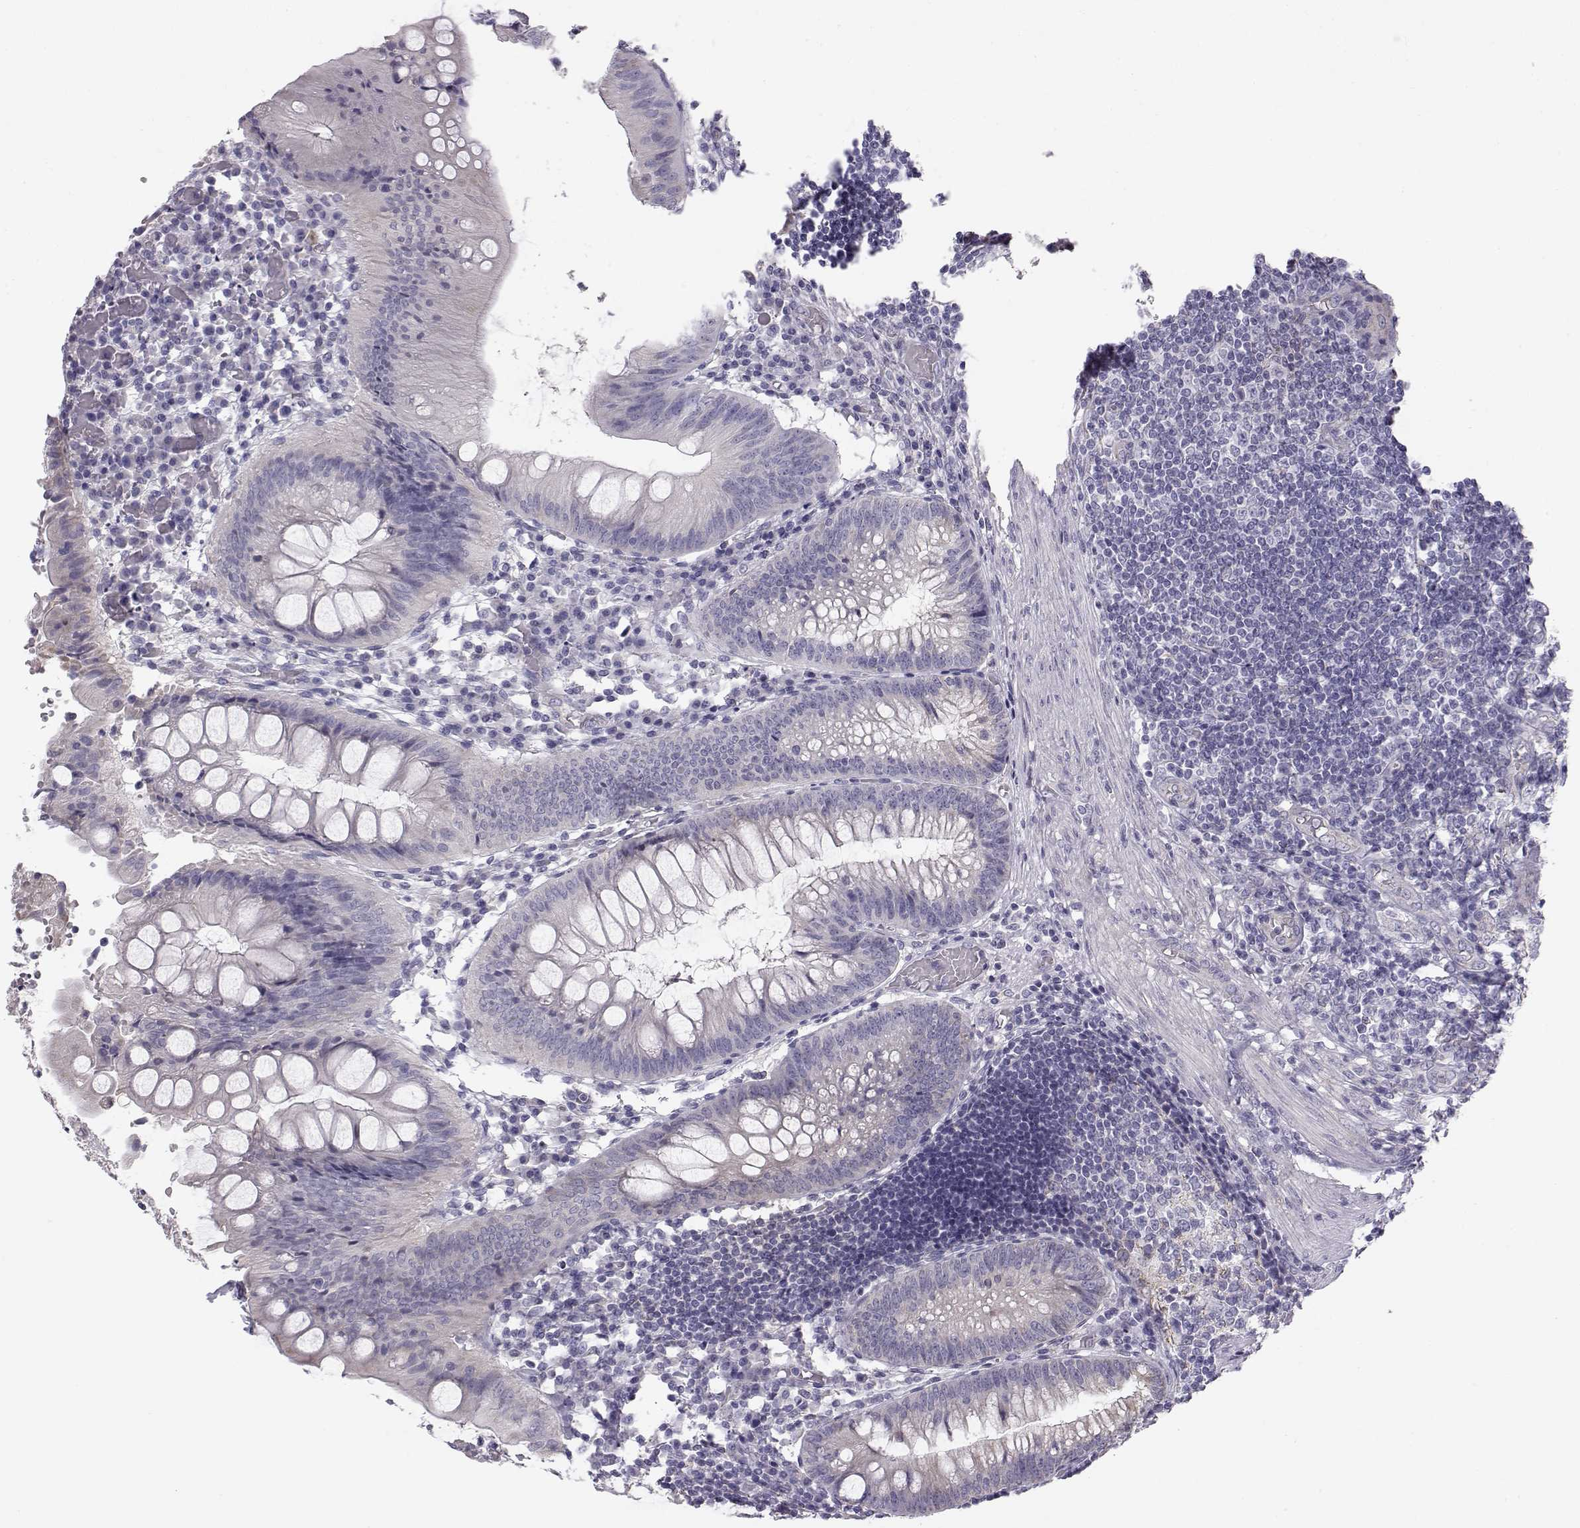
{"staining": {"intensity": "negative", "quantity": "none", "location": "none"}, "tissue": "appendix", "cell_type": "Glandular cells", "image_type": "normal", "snomed": [{"axis": "morphology", "description": "Normal tissue, NOS"}, {"axis": "morphology", "description": "Inflammation, NOS"}, {"axis": "topography", "description": "Appendix"}], "caption": "Glandular cells show no significant positivity in unremarkable appendix. The staining was performed using DAB (3,3'-diaminobenzidine) to visualize the protein expression in brown, while the nuclei were stained in blue with hematoxylin (Magnification: 20x).", "gene": "KCNMB4", "patient": {"sex": "male", "age": 16}}